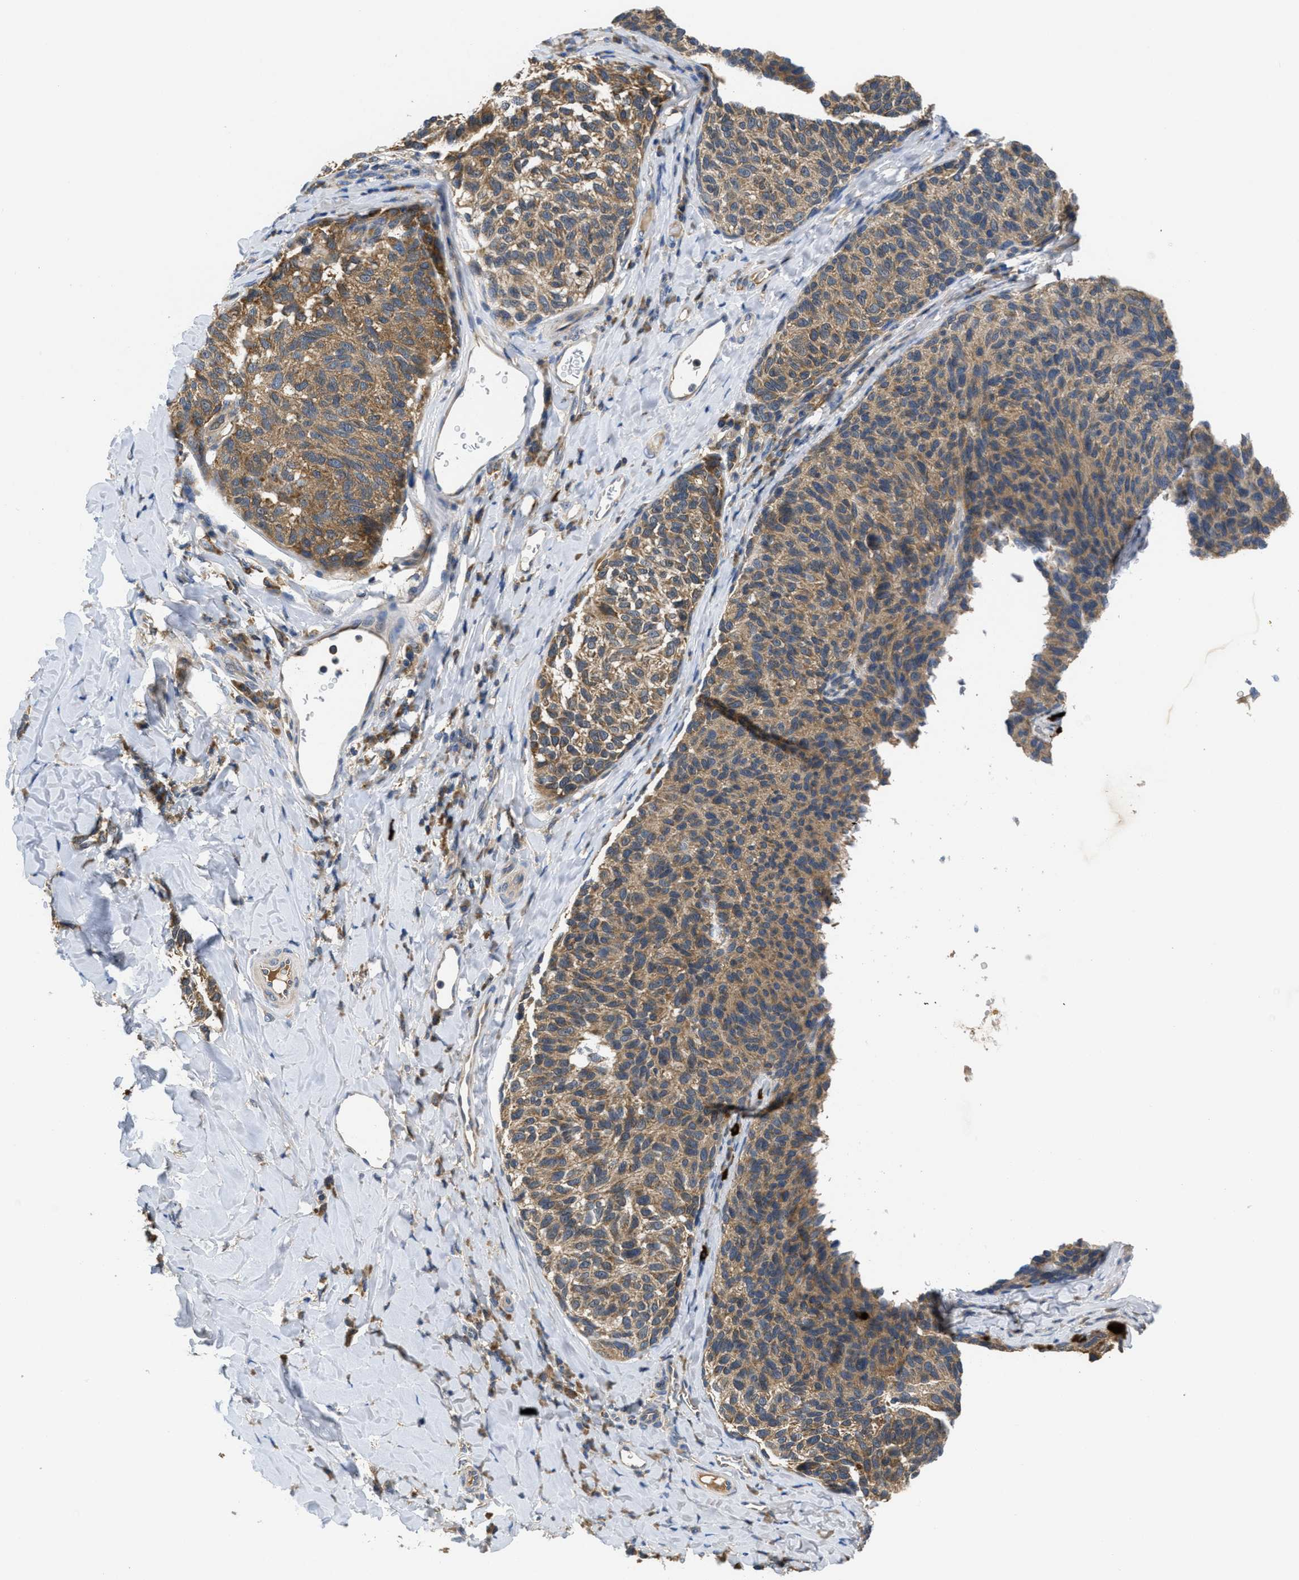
{"staining": {"intensity": "moderate", "quantity": ">75%", "location": "cytoplasmic/membranous"}, "tissue": "melanoma", "cell_type": "Tumor cells", "image_type": "cancer", "snomed": [{"axis": "morphology", "description": "Malignant melanoma, NOS"}, {"axis": "topography", "description": "Skin"}], "caption": "Protein expression analysis of human malignant melanoma reveals moderate cytoplasmic/membranous staining in about >75% of tumor cells.", "gene": "GALK1", "patient": {"sex": "female", "age": 73}}